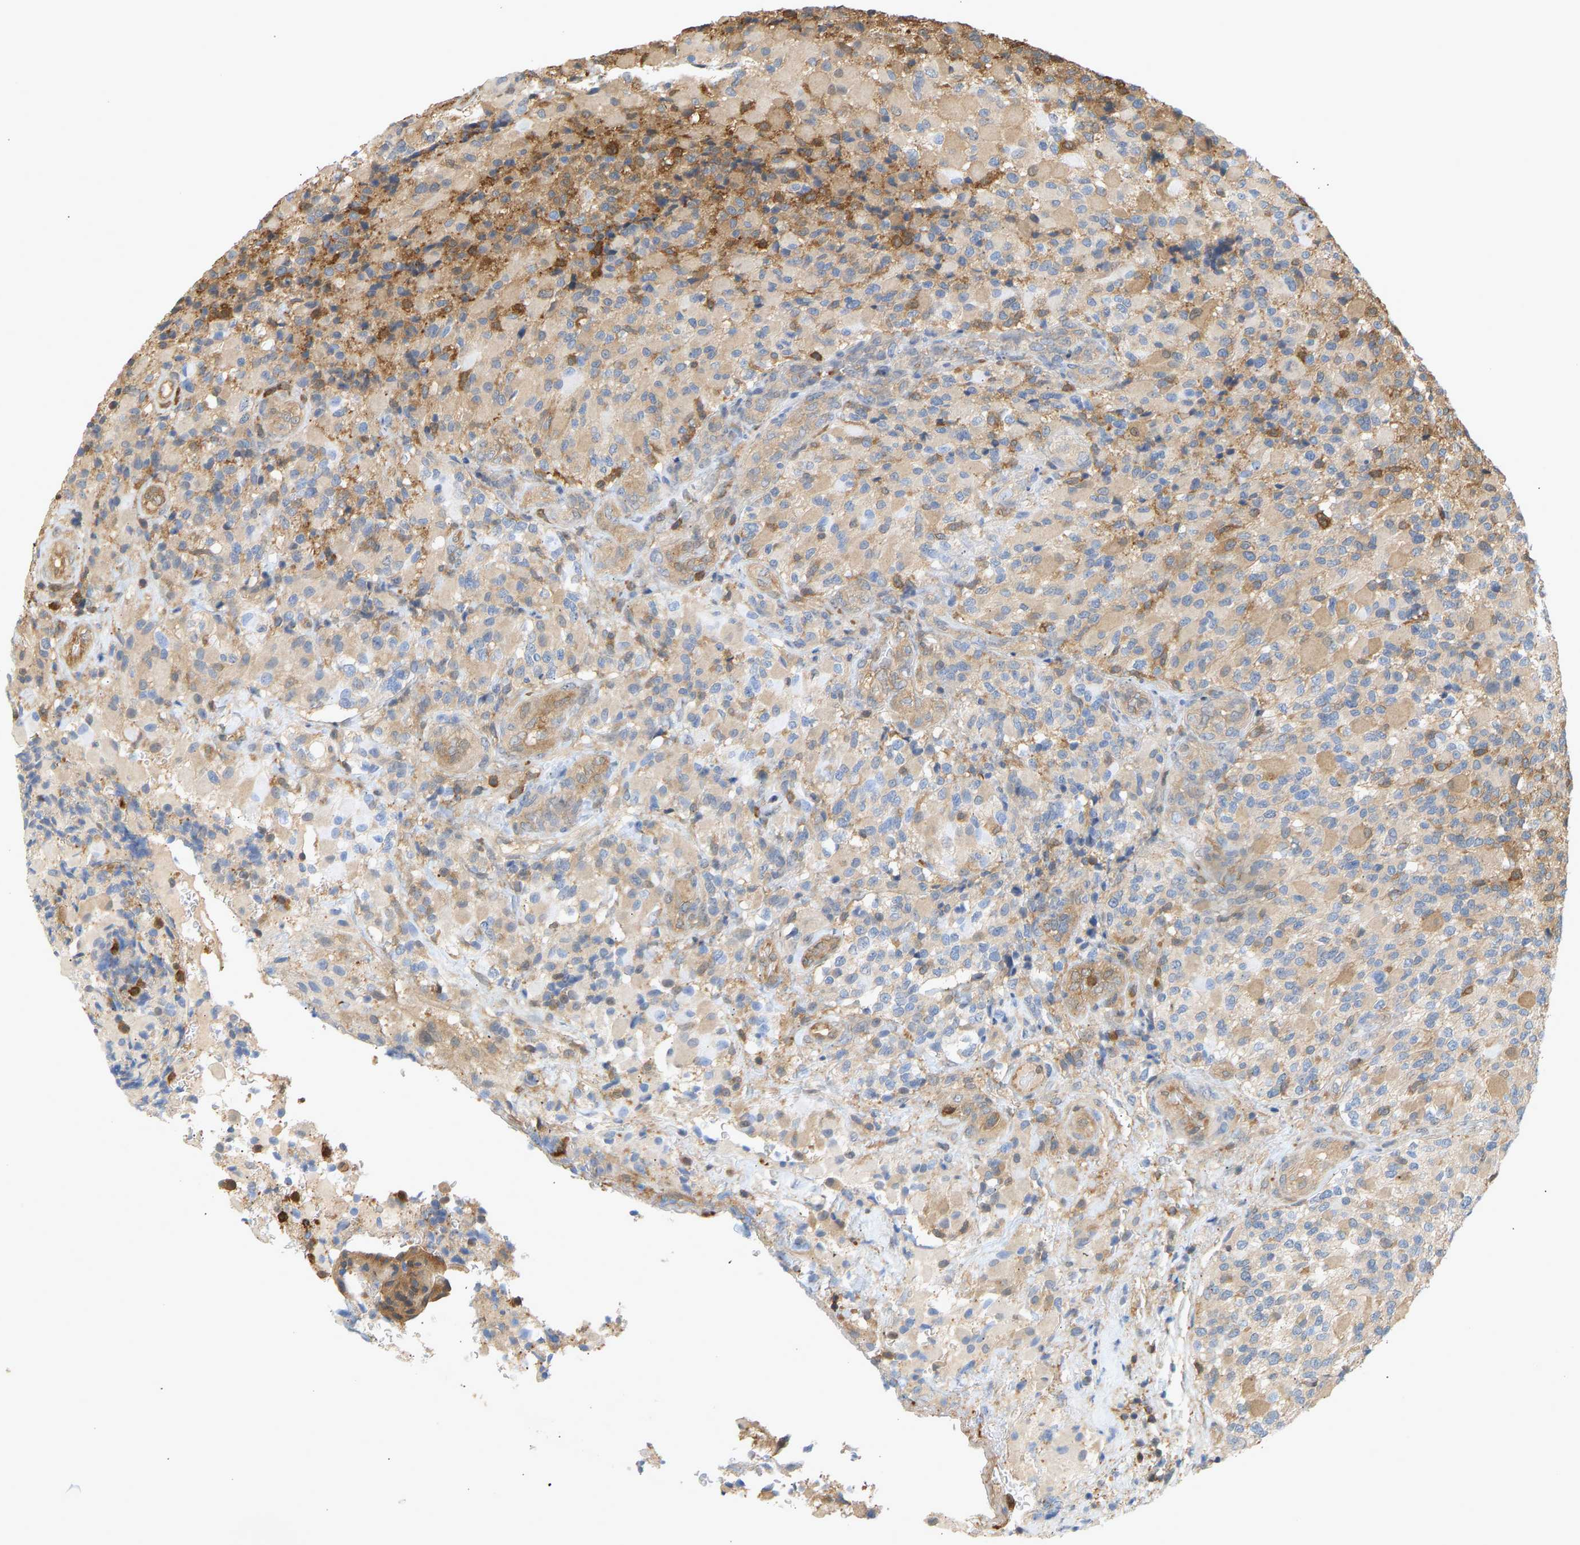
{"staining": {"intensity": "moderate", "quantity": "<25%", "location": "cytoplasmic/membranous"}, "tissue": "glioma", "cell_type": "Tumor cells", "image_type": "cancer", "snomed": [{"axis": "morphology", "description": "Glioma, malignant, High grade"}, {"axis": "topography", "description": "Brain"}], "caption": "Glioma stained for a protein exhibits moderate cytoplasmic/membranous positivity in tumor cells.", "gene": "ENO1", "patient": {"sex": "male", "age": 71}}